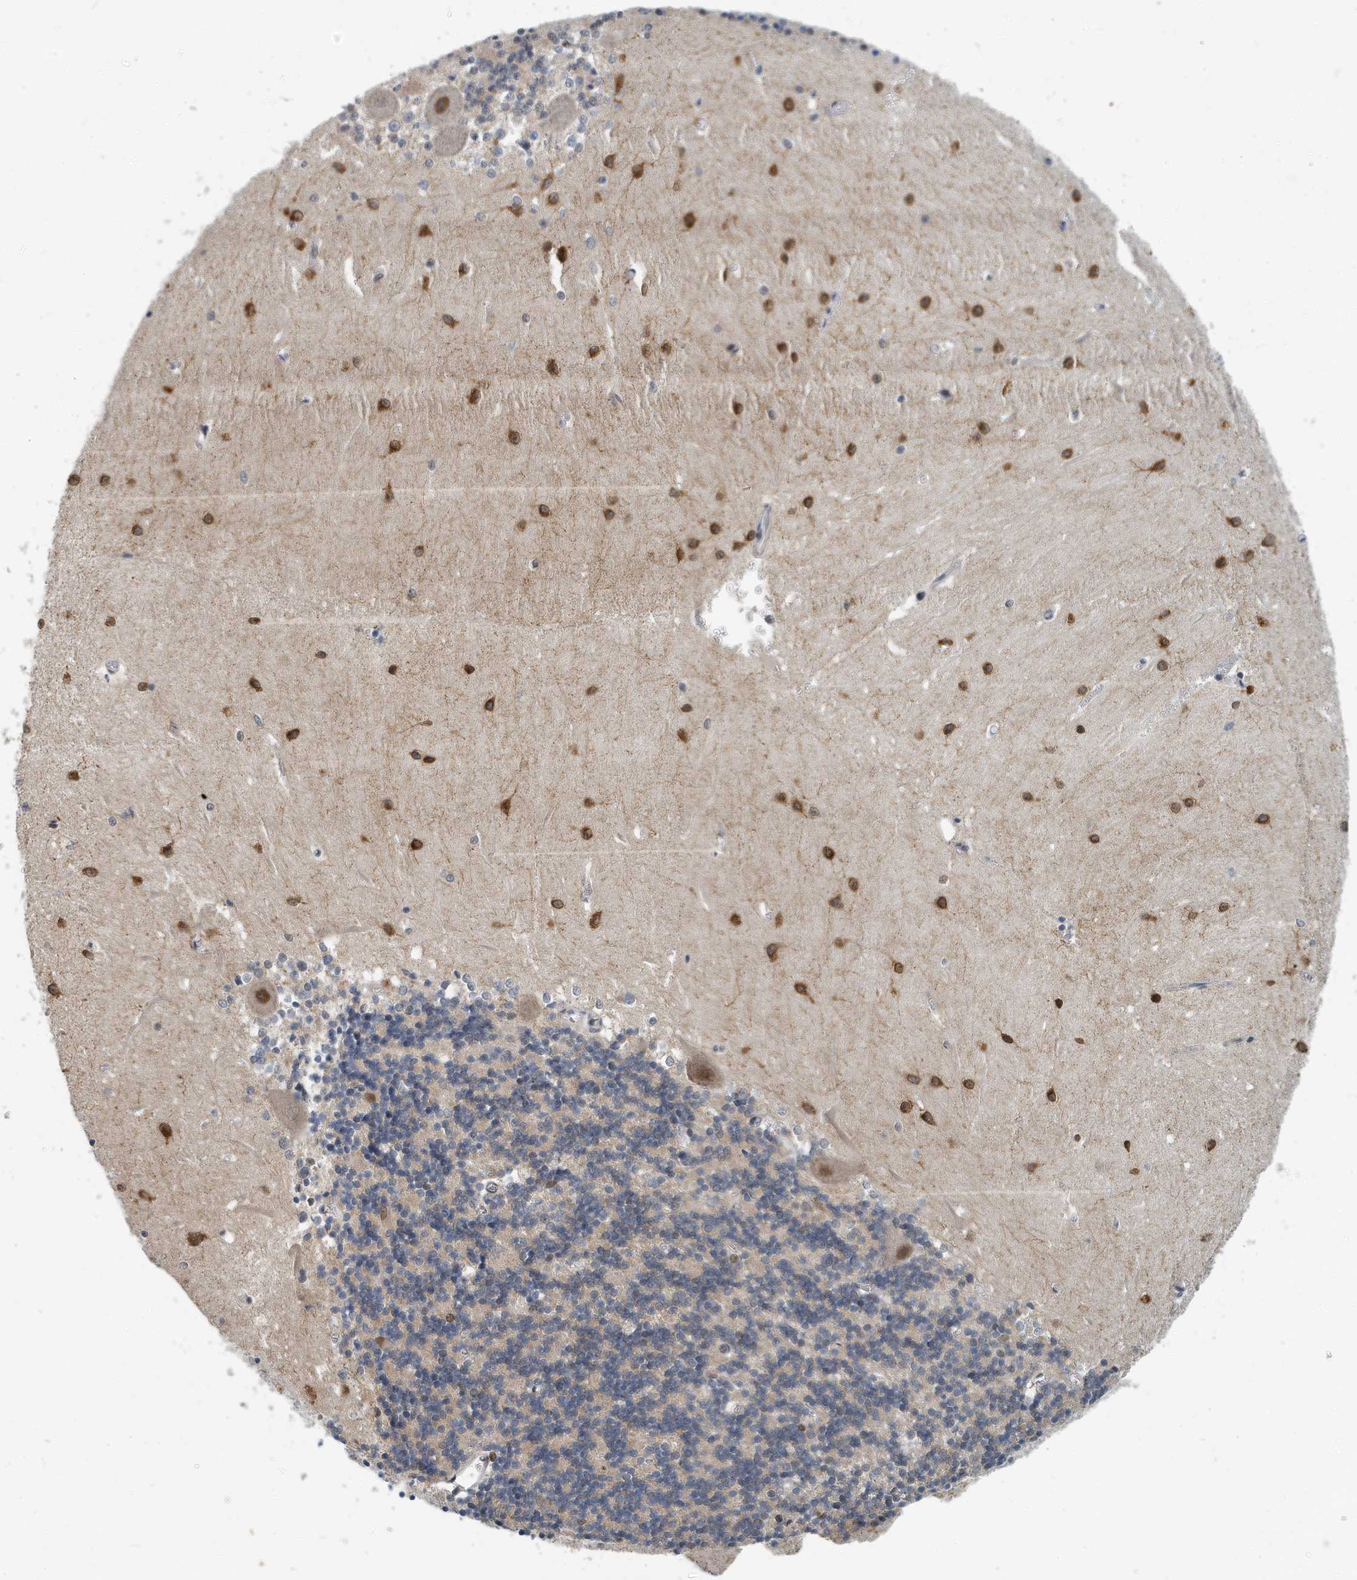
{"staining": {"intensity": "moderate", "quantity": "<25%", "location": "cytoplasmic/membranous"}, "tissue": "cerebellum", "cell_type": "Cells in granular layer", "image_type": "normal", "snomed": [{"axis": "morphology", "description": "Normal tissue, NOS"}, {"axis": "topography", "description": "Cerebellum"}], "caption": "Immunohistochemistry (IHC) (DAB) staining of benign cerebellum reveals moderate cytoplasmic/membranous protein expression in approximately <25% of cells in granular layer.", "gene": "KIF15", "patient": {"sex": "male", "age": 37}}